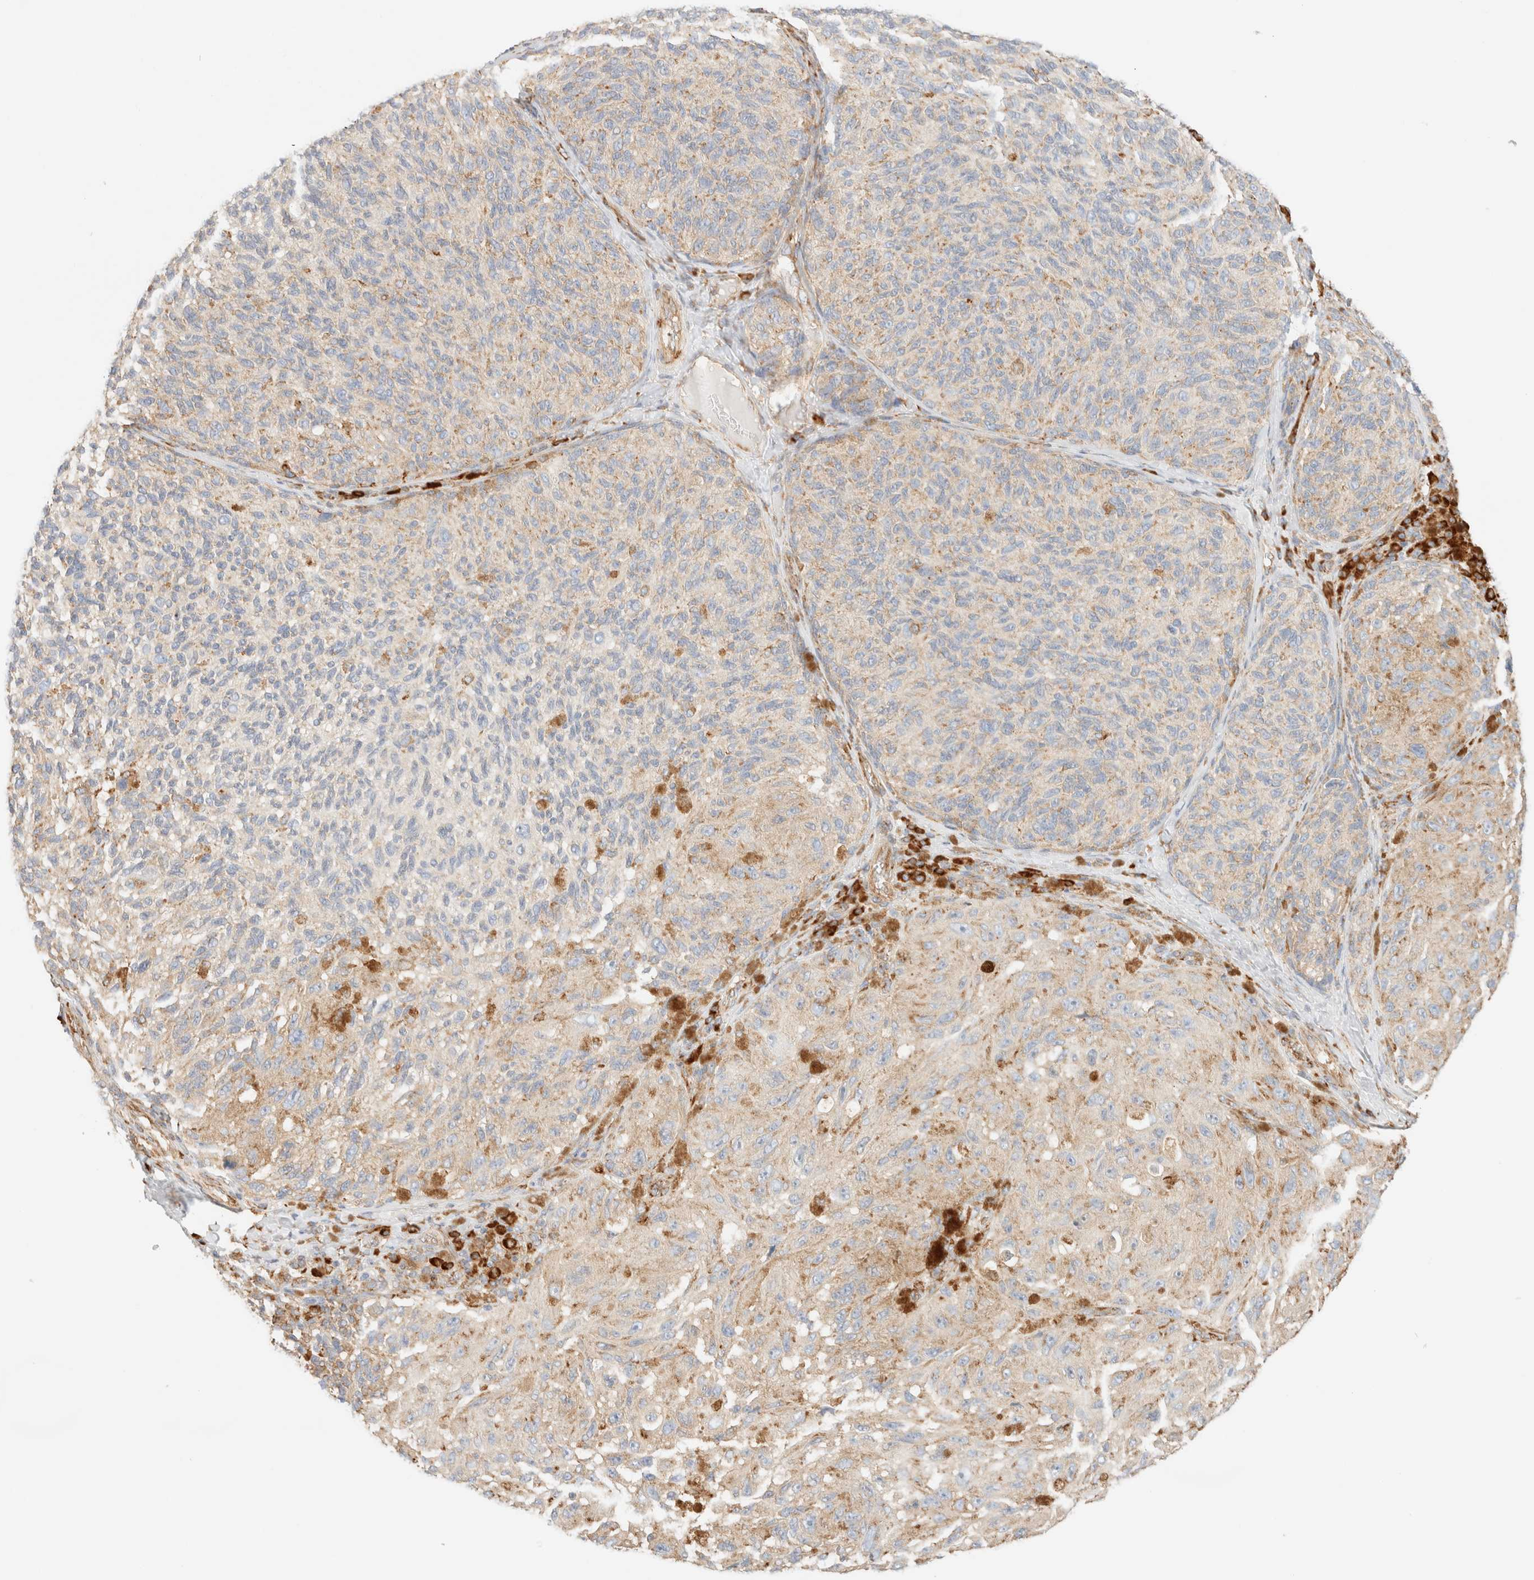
{"staining": {"intensity": "weak", "quantity": "25%-75%", "location": "cytoplasmic/membranous"}, "tissue": "melanoma", "cell_type": "Tumor cells", "image_type": "cancer", "snomed": [{"axis": "morphology", "description": "Malignant melanoma, NOS"}, {"axis": "topography", "description": "Skin"}], "caption": "DAB immunohistochemical staining of human melanoma displays weak cytoplasmic/membranous protein expression in approximately 25%-75% of tumor cells.", "gene": "ZC2HC1A", "patient": {"sex": "female", "age": 73}}